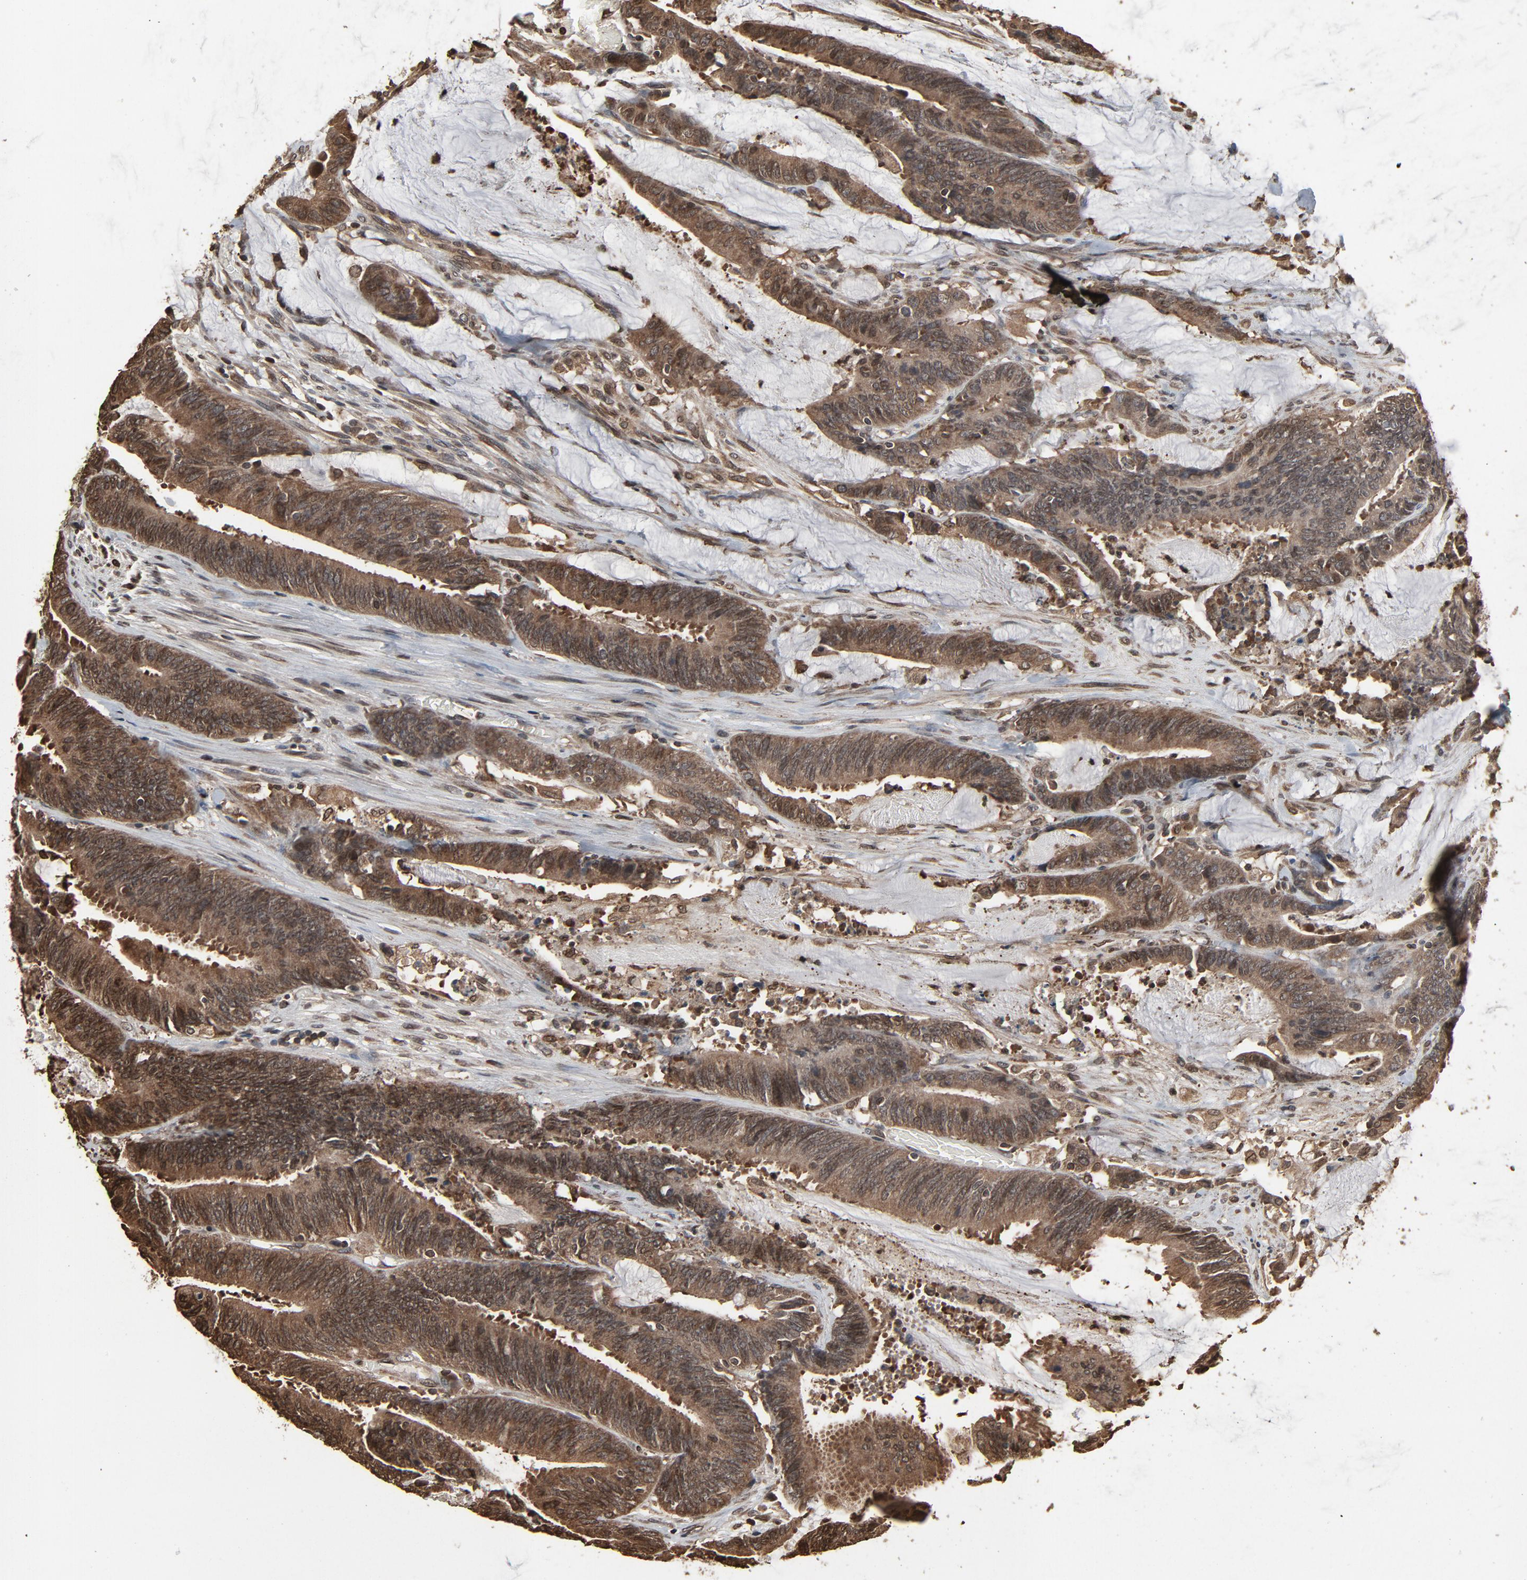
{"staining": {"intensity": "moderate", "quantity": ">75%", "location": "cytoplasmic/membranous"}, "tissue": "colorectal cancer", "cell_type": "Tumor cells", "image_type": "cancer", "snomed": [{"axis": "morphology", "description": "Adenocarcinoma, NOS"}, {"axis": "topography", "description": "Rectum"}], "caption": "A brown stain labels moderate cytoplasmic/membranous staining of a protein in human colorectal adenocarcinoma tumor cells. The protein of interest is stained brown, and the nuclei are stained in blue (DAB (3,3'-diaminobenzidine) IHC with brightfield microscopy, high magnification).", "gene": "UBE2D1", "patient": {"sex": "female", "age": 66}}